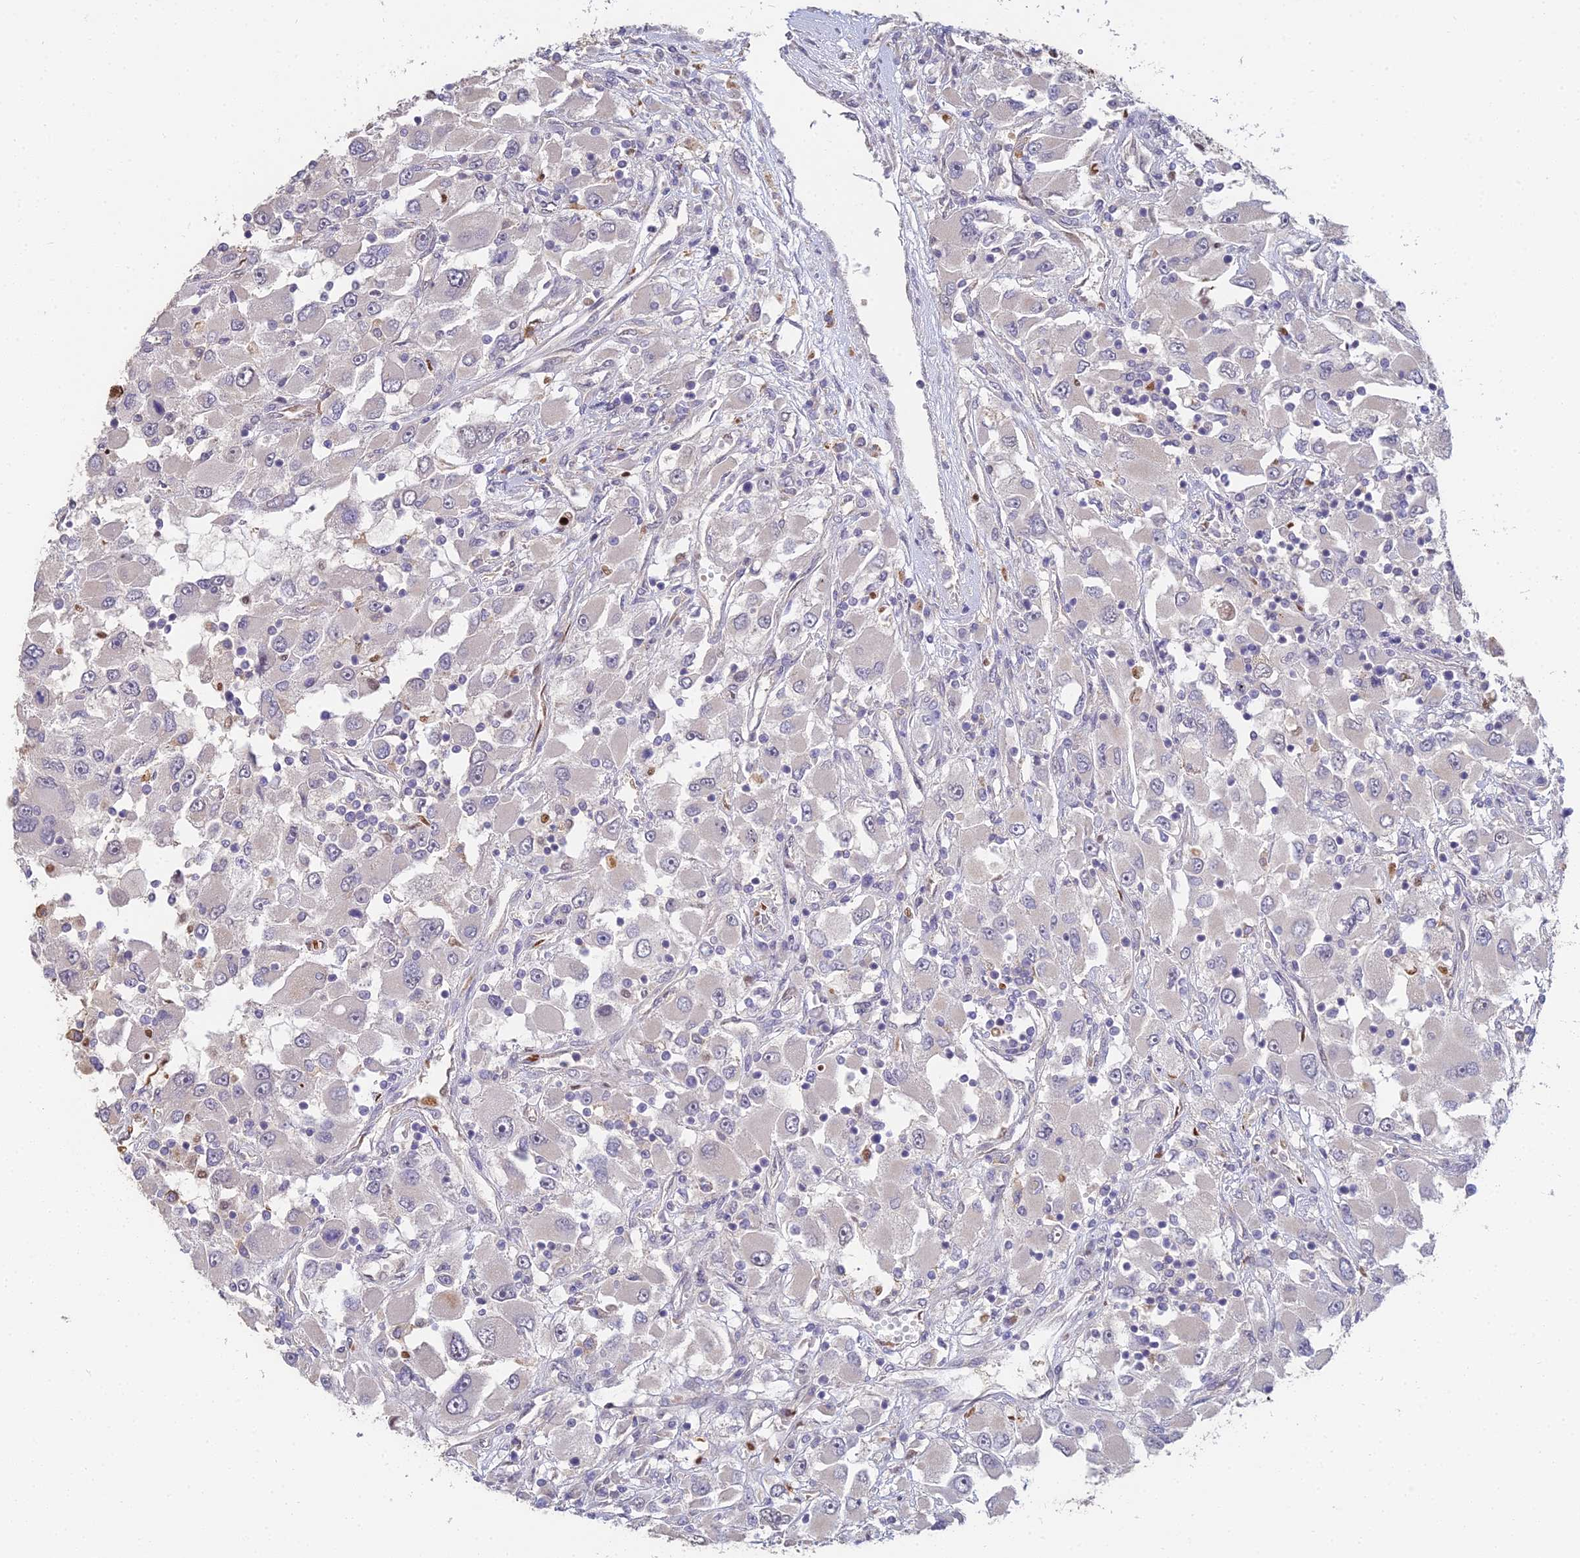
{"staining": {"intensity": "negative", "quantity": "none", "location": "none"}, "tissue": "renal cancer", "cell_type": "Tumor cells", "image_type": "cancer", "snomed": [{"axis": "morphology", "description": "Adenocarcinoma, NOS"}, {"axis": "topography", "description": "Kidney"}], "caption": "IHC histopathology image of adenocarcinoma (renal) stained for a protein (brown), which exhibits no positivity in tumor cells.", "gene": "ABHD17A", "patient": {"sex": "female", "age": 52}}